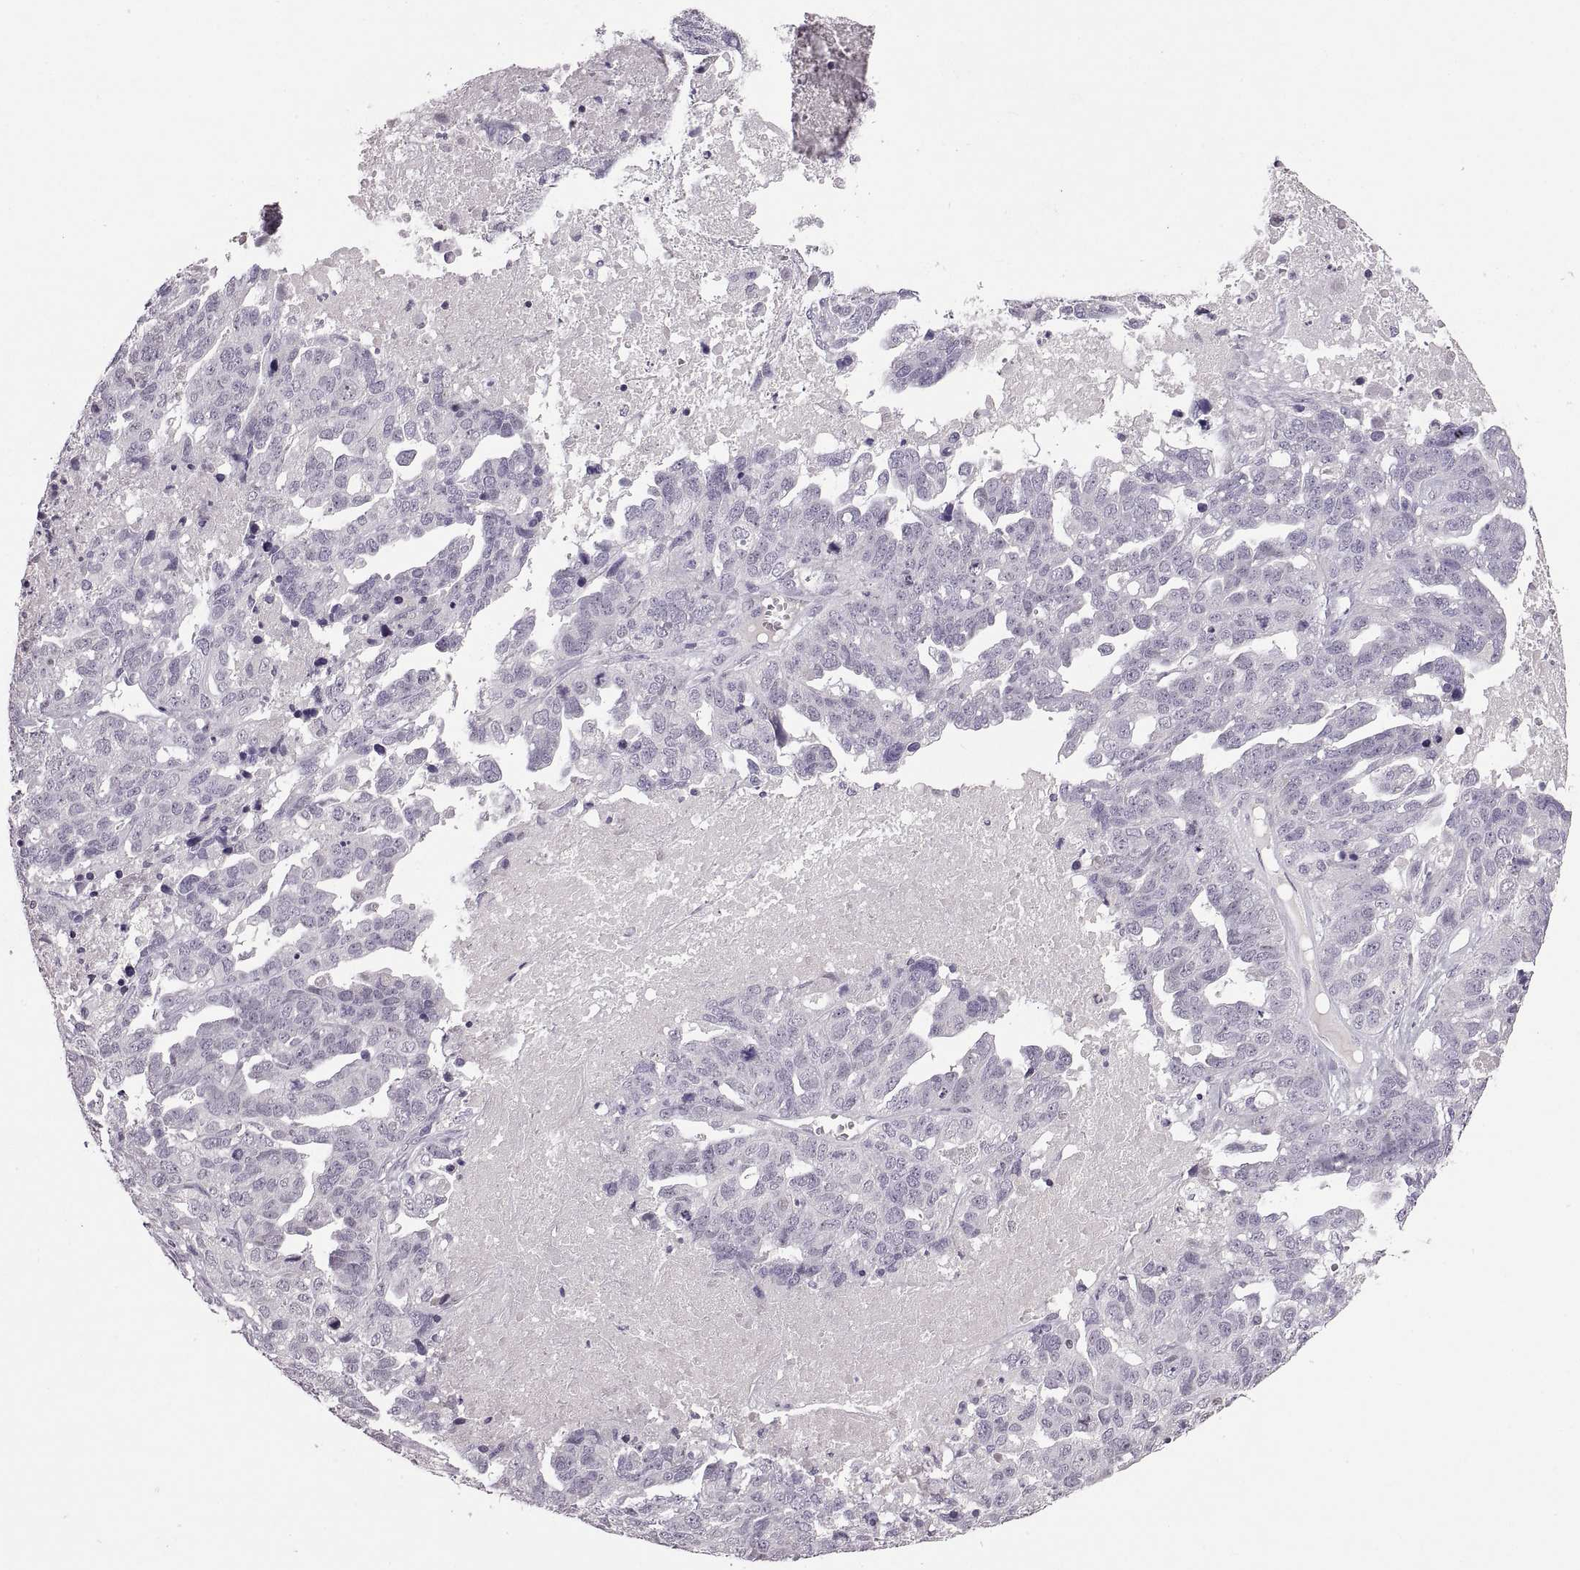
{"staining": {"intensity": "negative", "quantity": "none", "location": "none"}, "tissue": "ovarian cancer", "cell_type": "Tumor cells", "image_type": "cancer", "snomed": [{"axis": "morphology", "description": "Cystadenocarcinoma, serous, NOS"}, {"axis": "topography", "description": "Ovary"}], "caption": "A micrograph of serous cystadenocarcinoma (ovarian) stained for a protein reveals no brown staining in tumor cells.", "gene": "NEK2", "patient": {"sex": "female", "age": 71}}